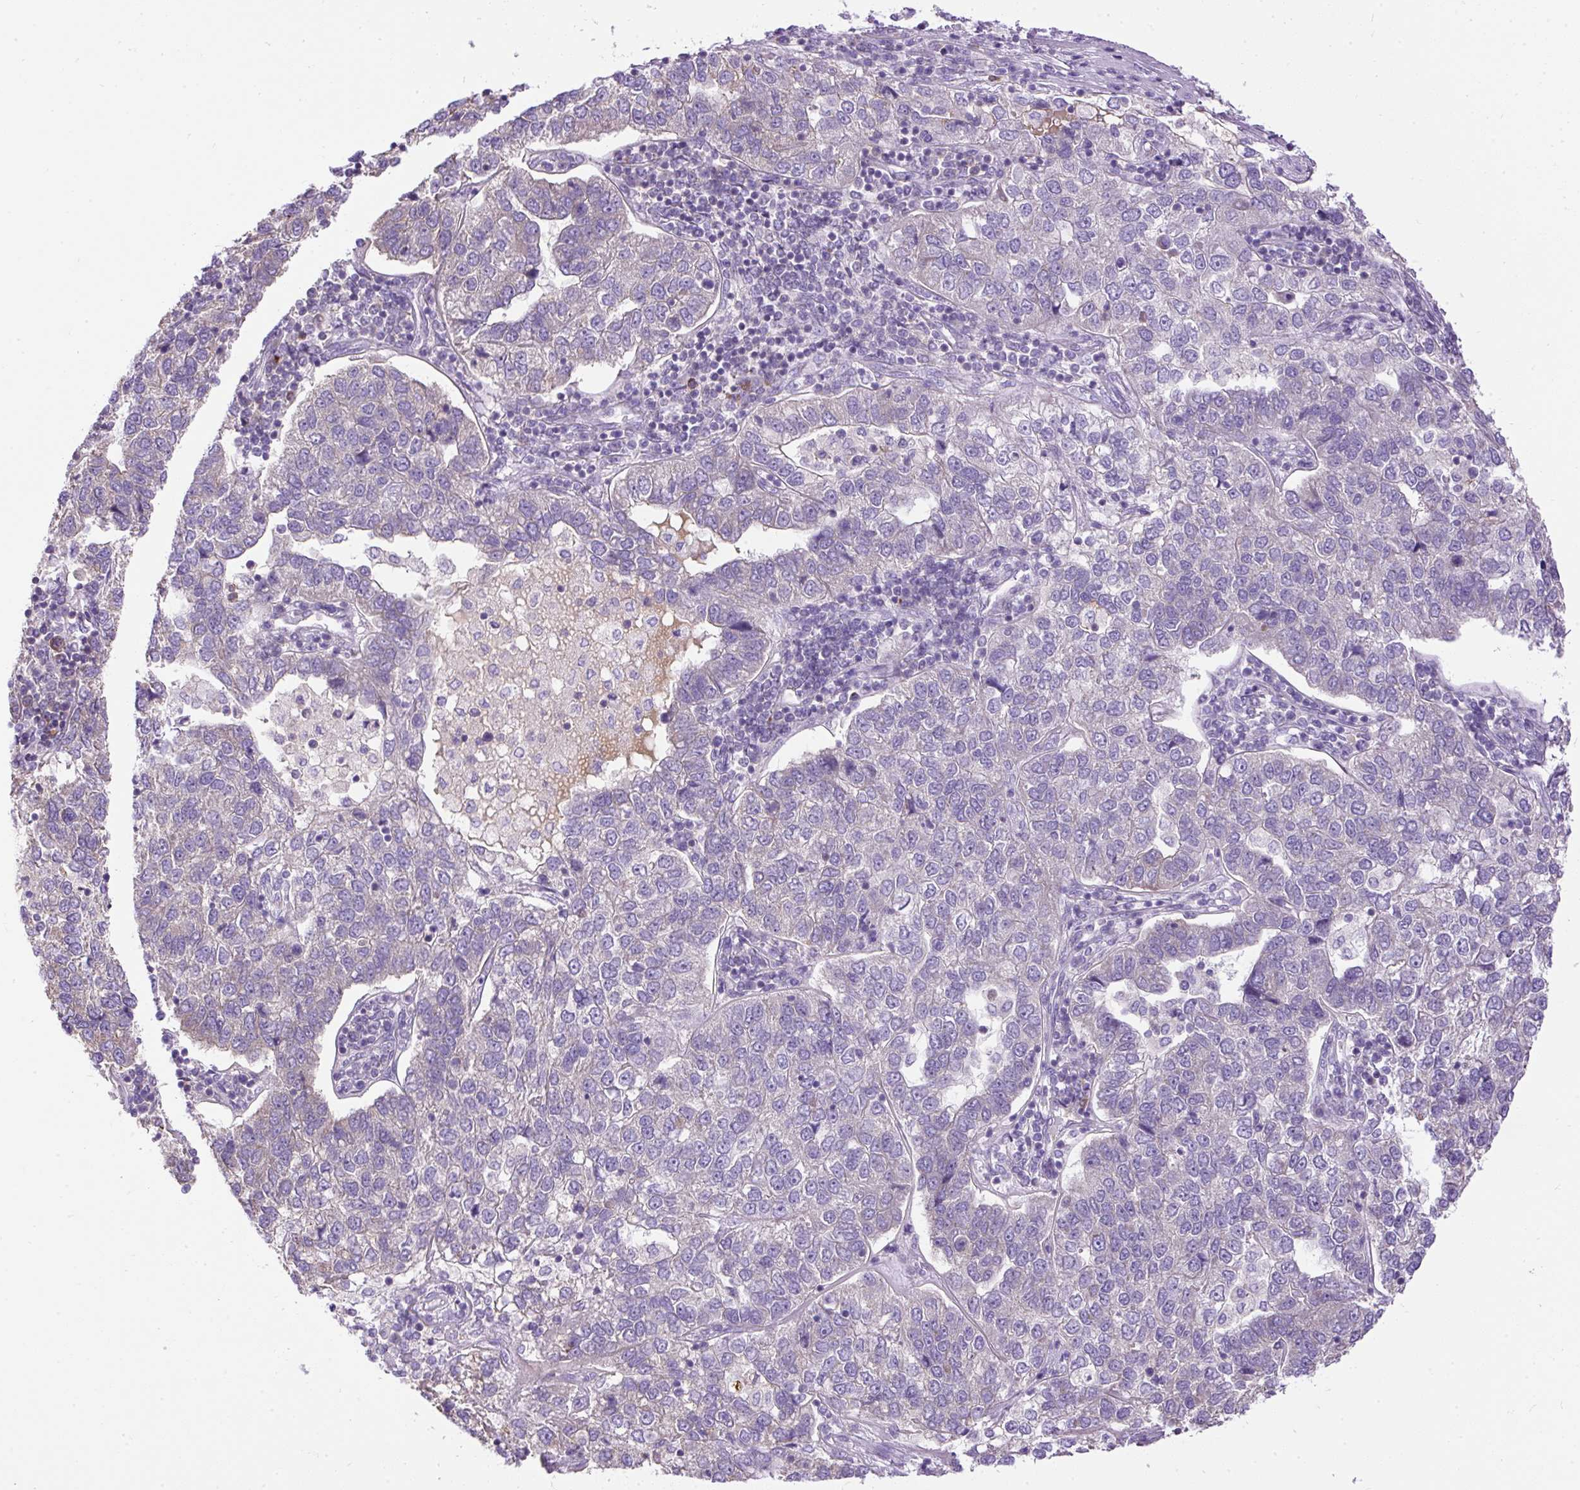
{"staining": {"intensity": "negative", "quantity": "none", "location": "none"}, "tissue": "pancreatic cancer", "cell_type": "Tumor cells", "image_type": "cancer", "snomed": [{"axis": "morphology", "description": "Adenocarcinoma, NOS"}, {"axis": "topography", "description": "Pancreas"}], "caption": "Human adenocarcinoma (pancreatic) stained for a protein using IHC demonstrates no expression in tumor cells.", "gene": "CFAP47", "patient": {"sex": "female", "age": 61}}